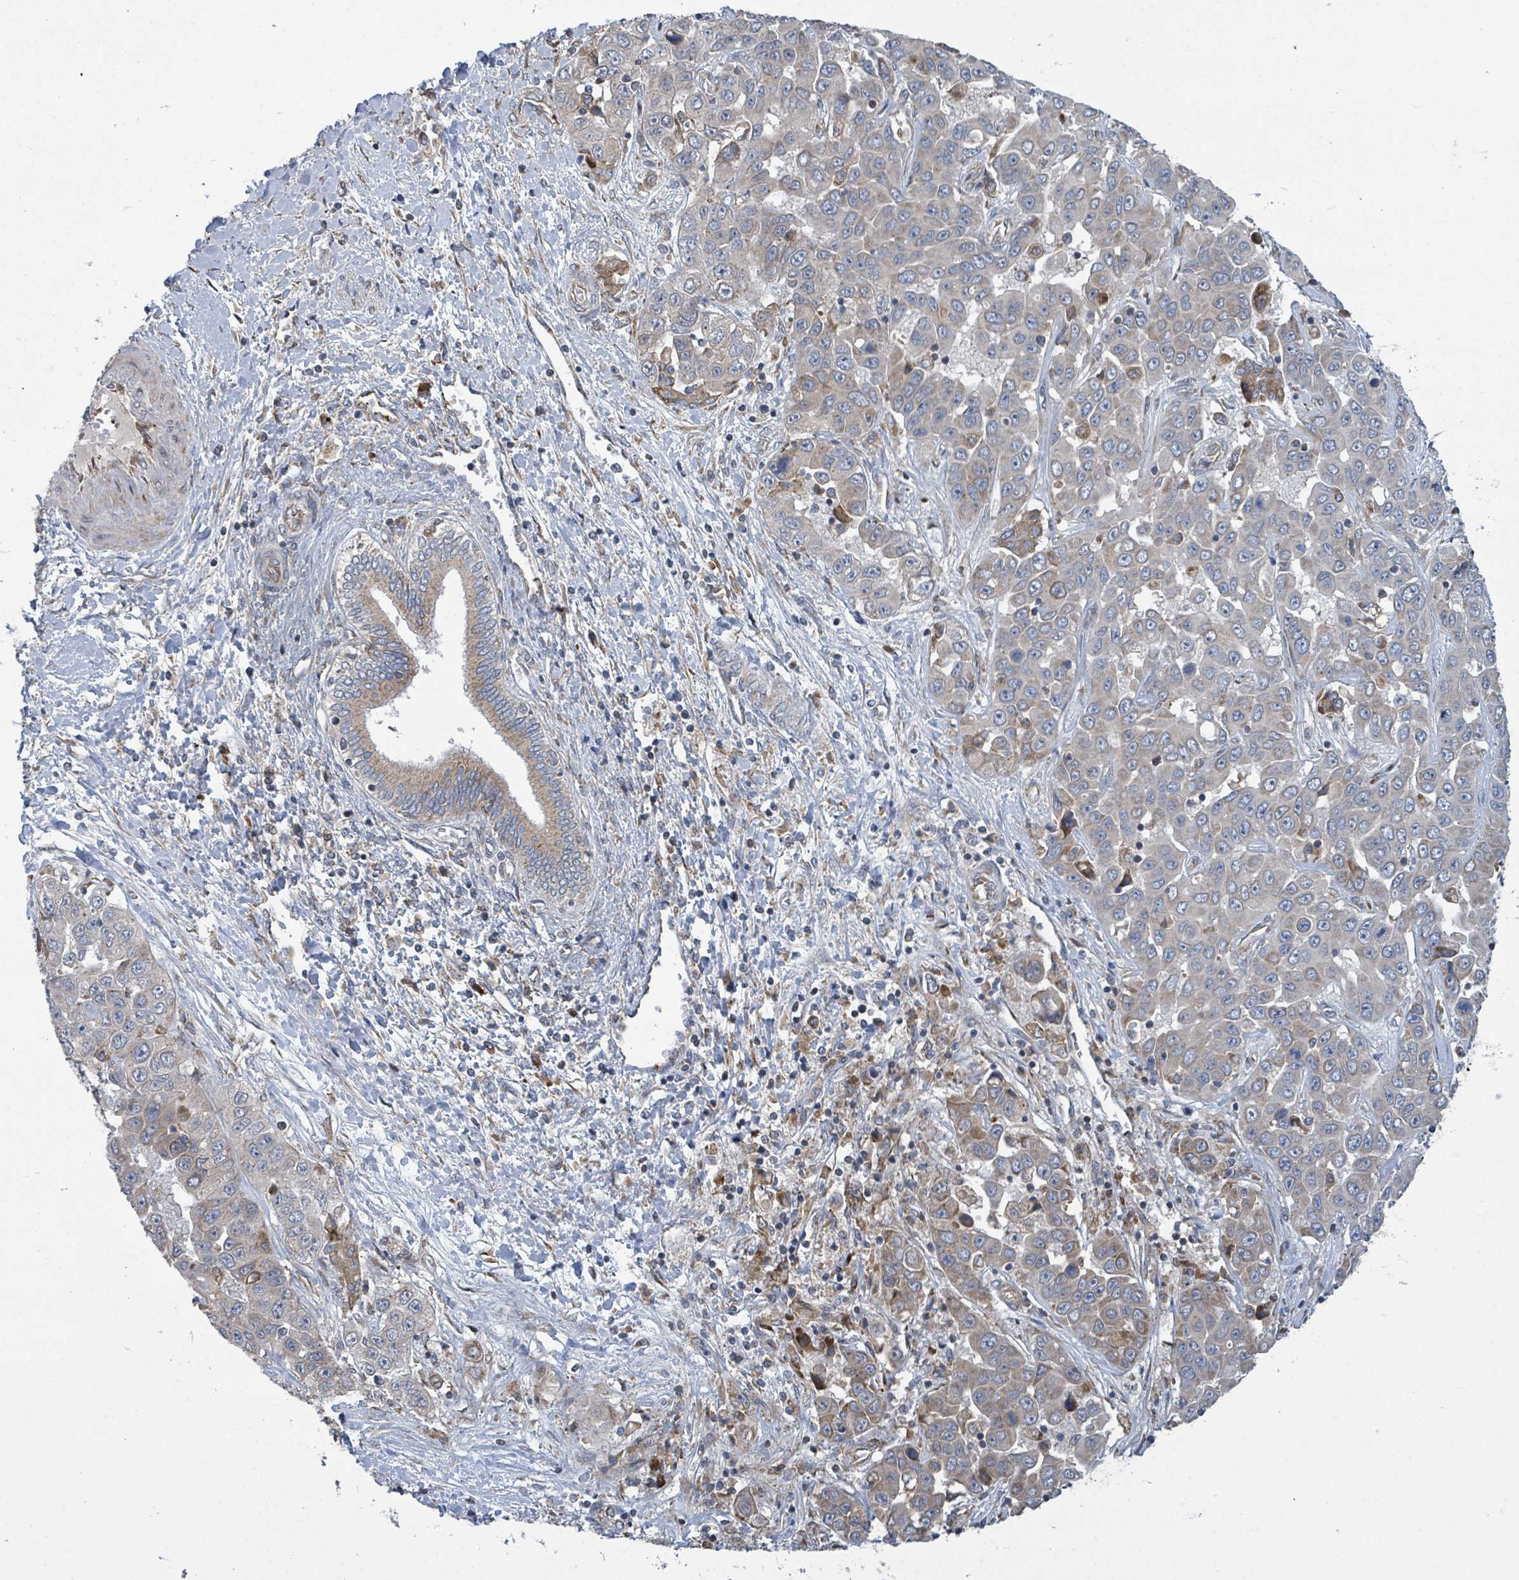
{"staining": {"intensity": "negative", "quantity": "none", "location": "none"}, "tissue": "liver cancer", "cell_type": "Tumor cells", "image_type": "cancer", "snomed": [{"axis": "morphology", "description": "Cholangiocarcinoma"}, {"axis": "topography", "description": "Liver"}], "caption": "The immunohistochemistry histopathology image has no significant positivity in tumor cells of cholangiocarcinoma (liver) tissue.", "gene": "NOMO1", "patient": {"sex": "female", "age": 52}}